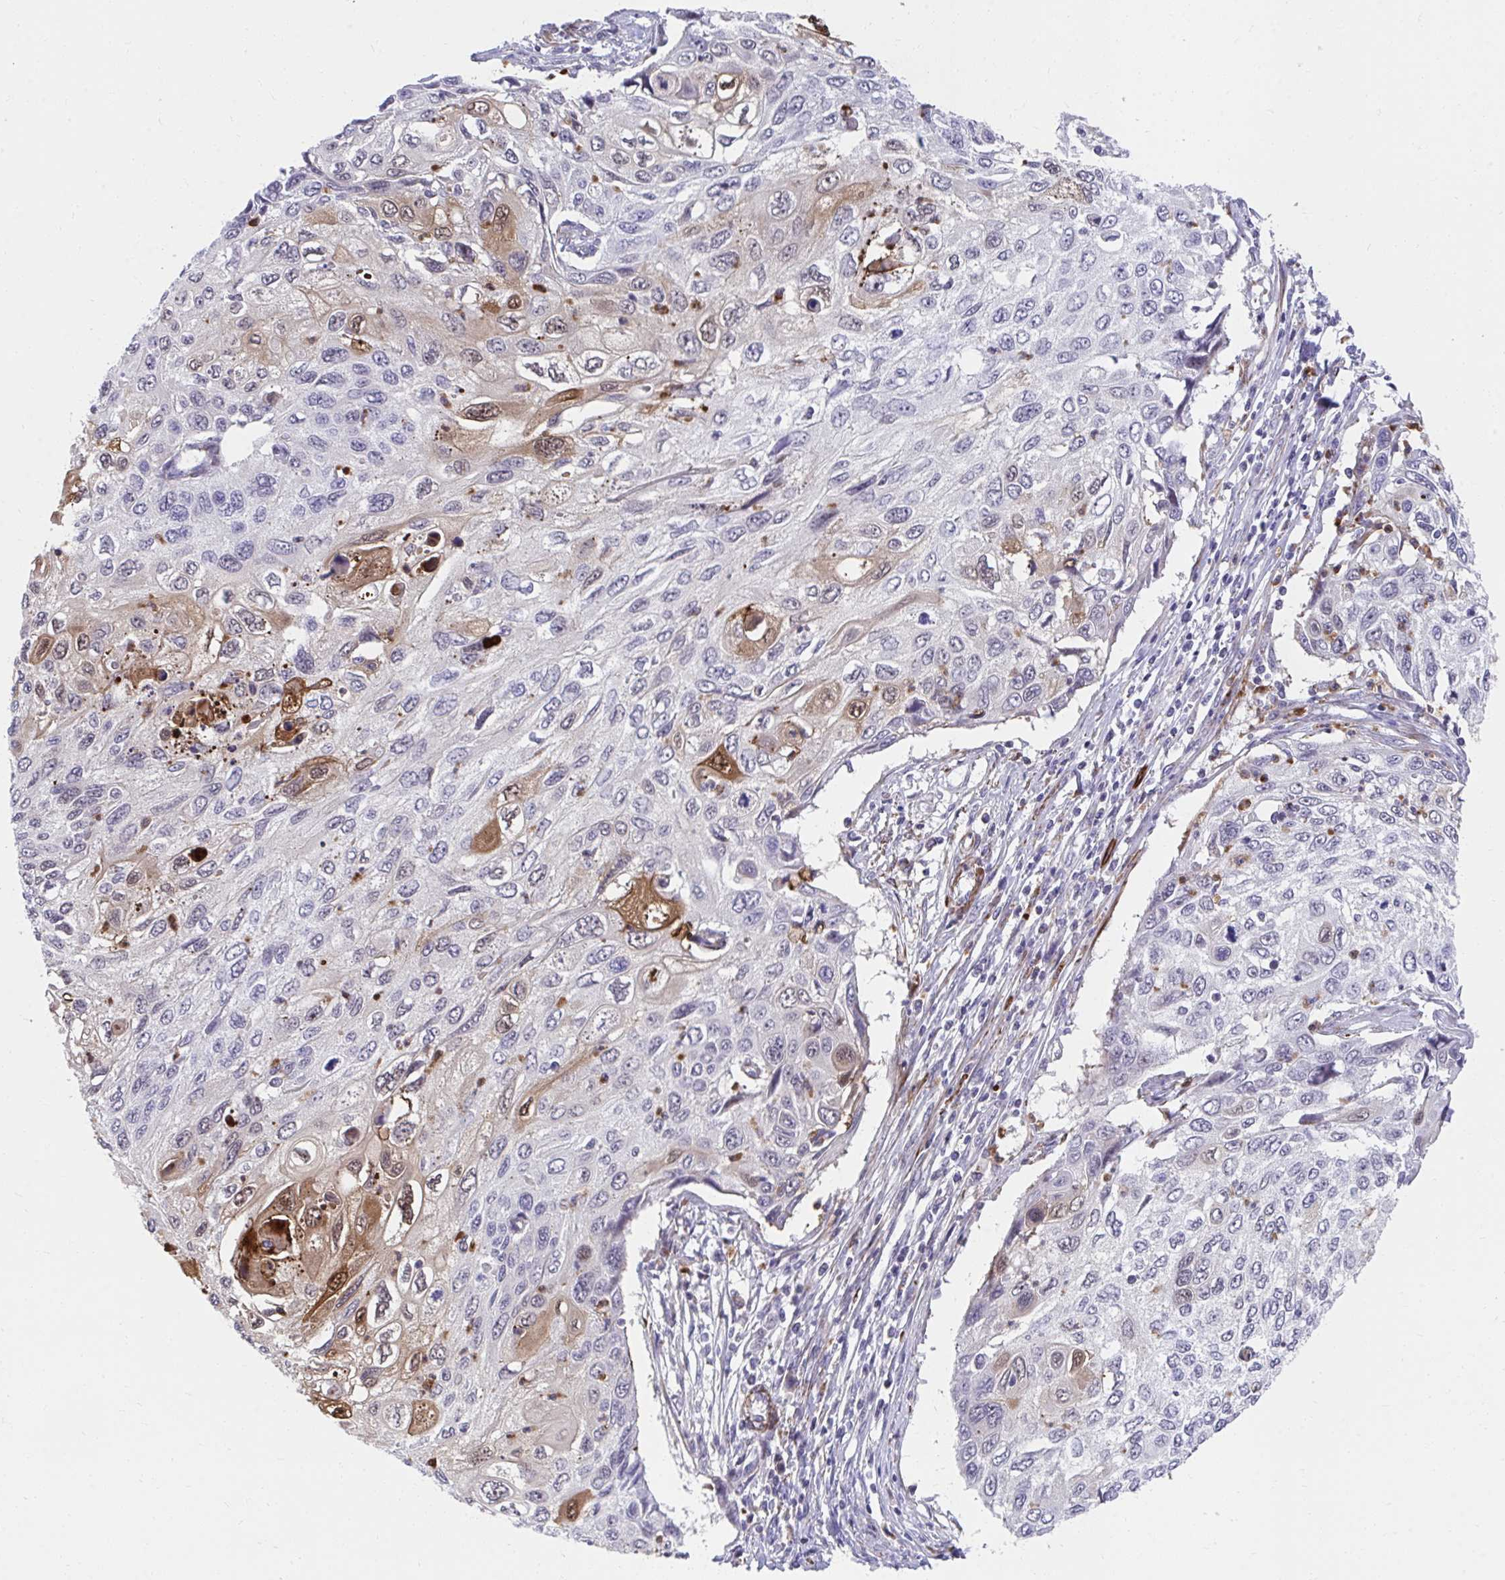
{"staining": {"intensity": "moderate", "quantity": "<25%", "location": "cytoplasmic/membranous,nuclear"}, "tissue": "cervical cancer", "cell_type": "Tumor cells", "image_type": "cancer", "snomed": [{"axis": "morphology", "description": "Squamous cell carcinoma, NOS"}, {"axis": "topography", "description": "Cervix"}], "caption": "Immunohistochemistry (IHC) micrograph of neoplastic tissue: cervical cancer stained using immunohistochemistry (IHC) reveals low levels of moderate protein expression localized specifically in the cytoplasmic/membranous and nuclear of tumor cells, appearing as a cytoplasmic/membranous and nuclear brown color.", "gene": "CSTB", "patient": {"sex": "female", "age": 70}}